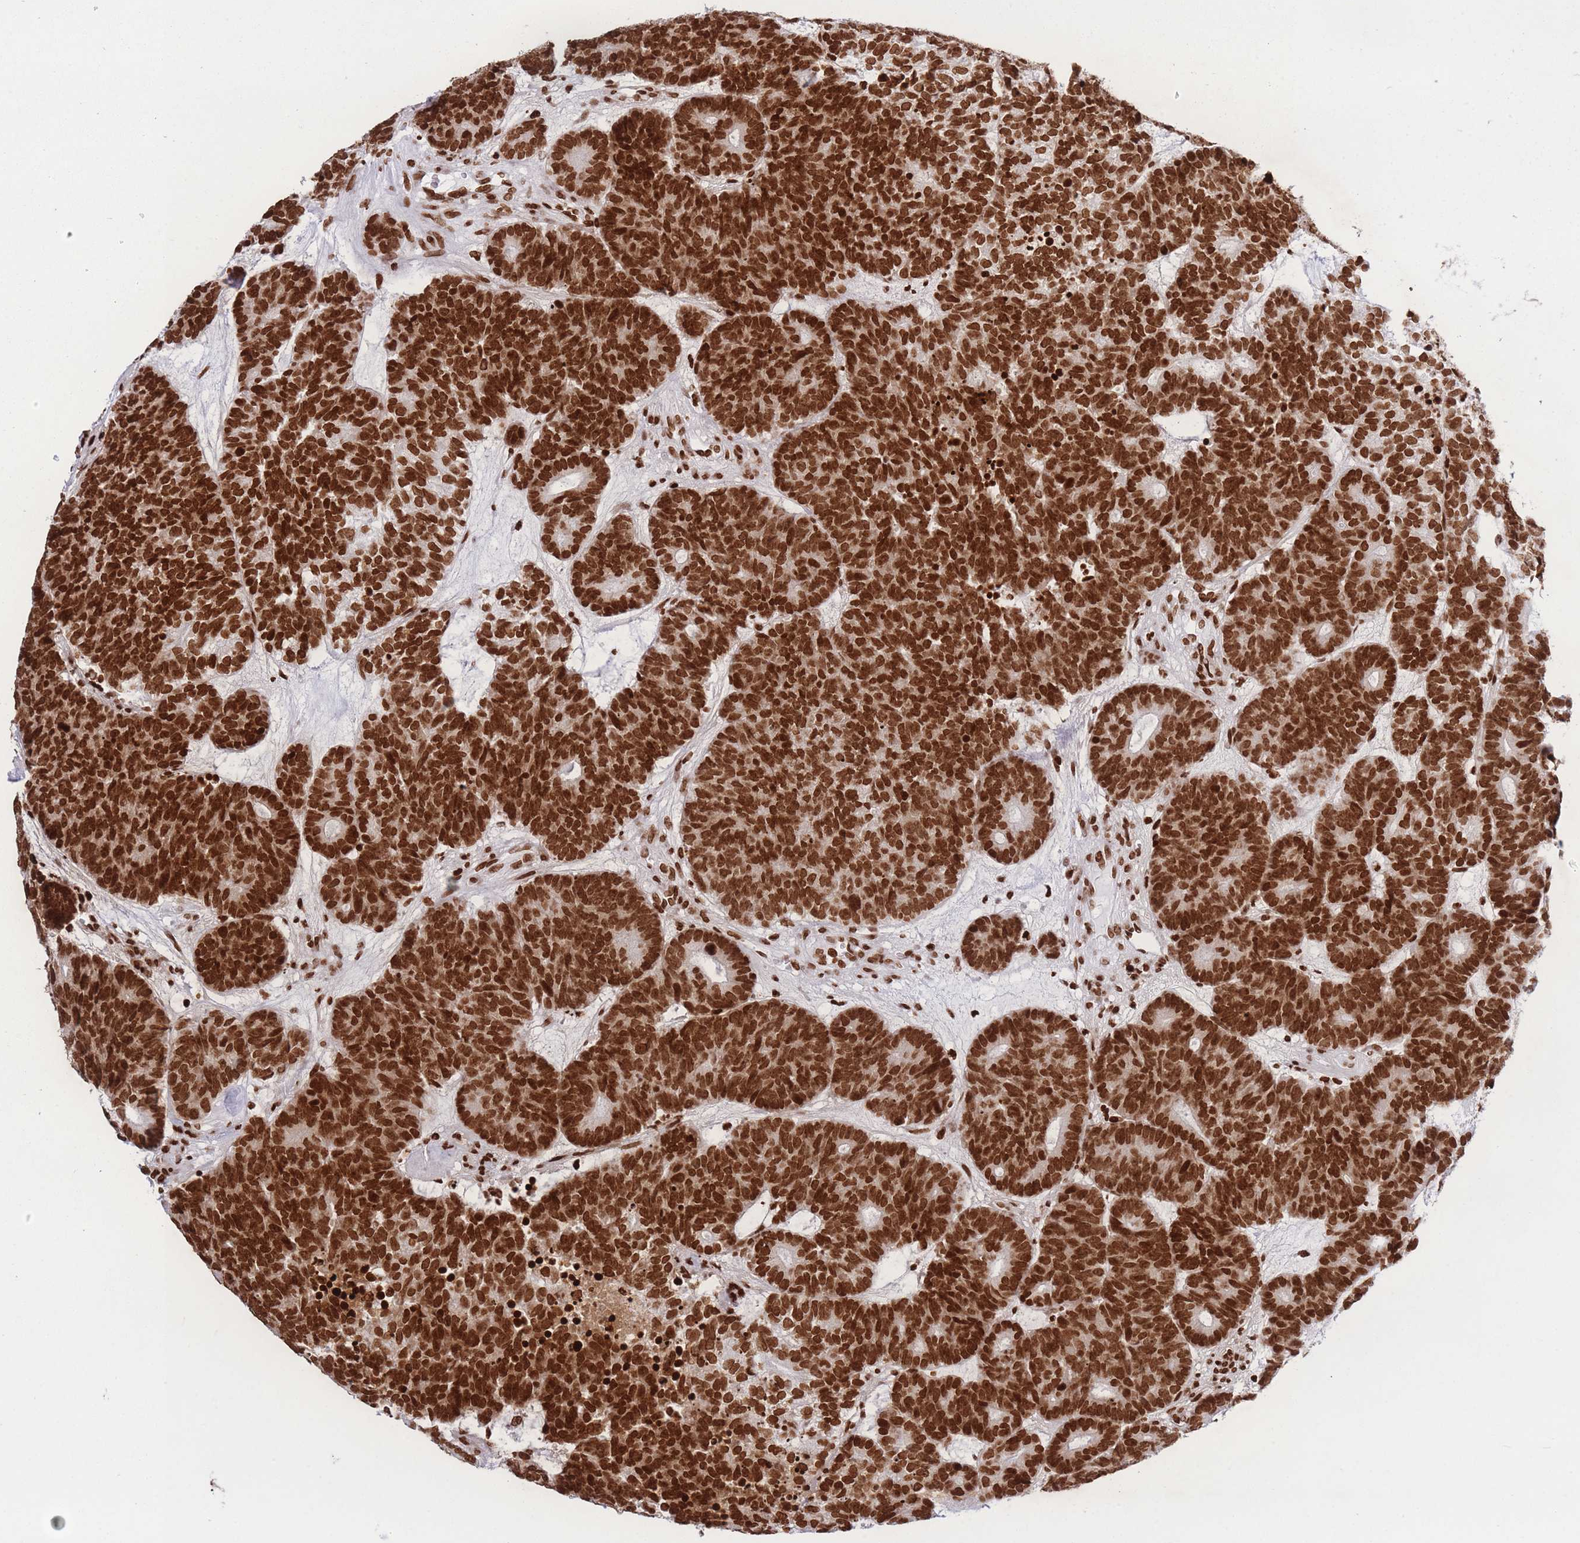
{"staining": {"intensity": "strong", "quantity": ">75%", "location": "nuclear"}, "tissue": "head and neck cancer", "cell_type": "Tumor cells", "image_type": "cancer", "snomed": [{"axis": "morphology", "description": "Adenocarcinoma, NOS"}, {"axis": "topography", "description": "Head-Neck"}], "caption": "Protein staining displays strong nuclear positivity in approximately >75% of tumor cells in head and neck cancer (adenocarcinoma). (IHC, brightfield microscopy, high magnification).", "gene": "H2BC11", "patient": {"sex": "female", "age": 81}}